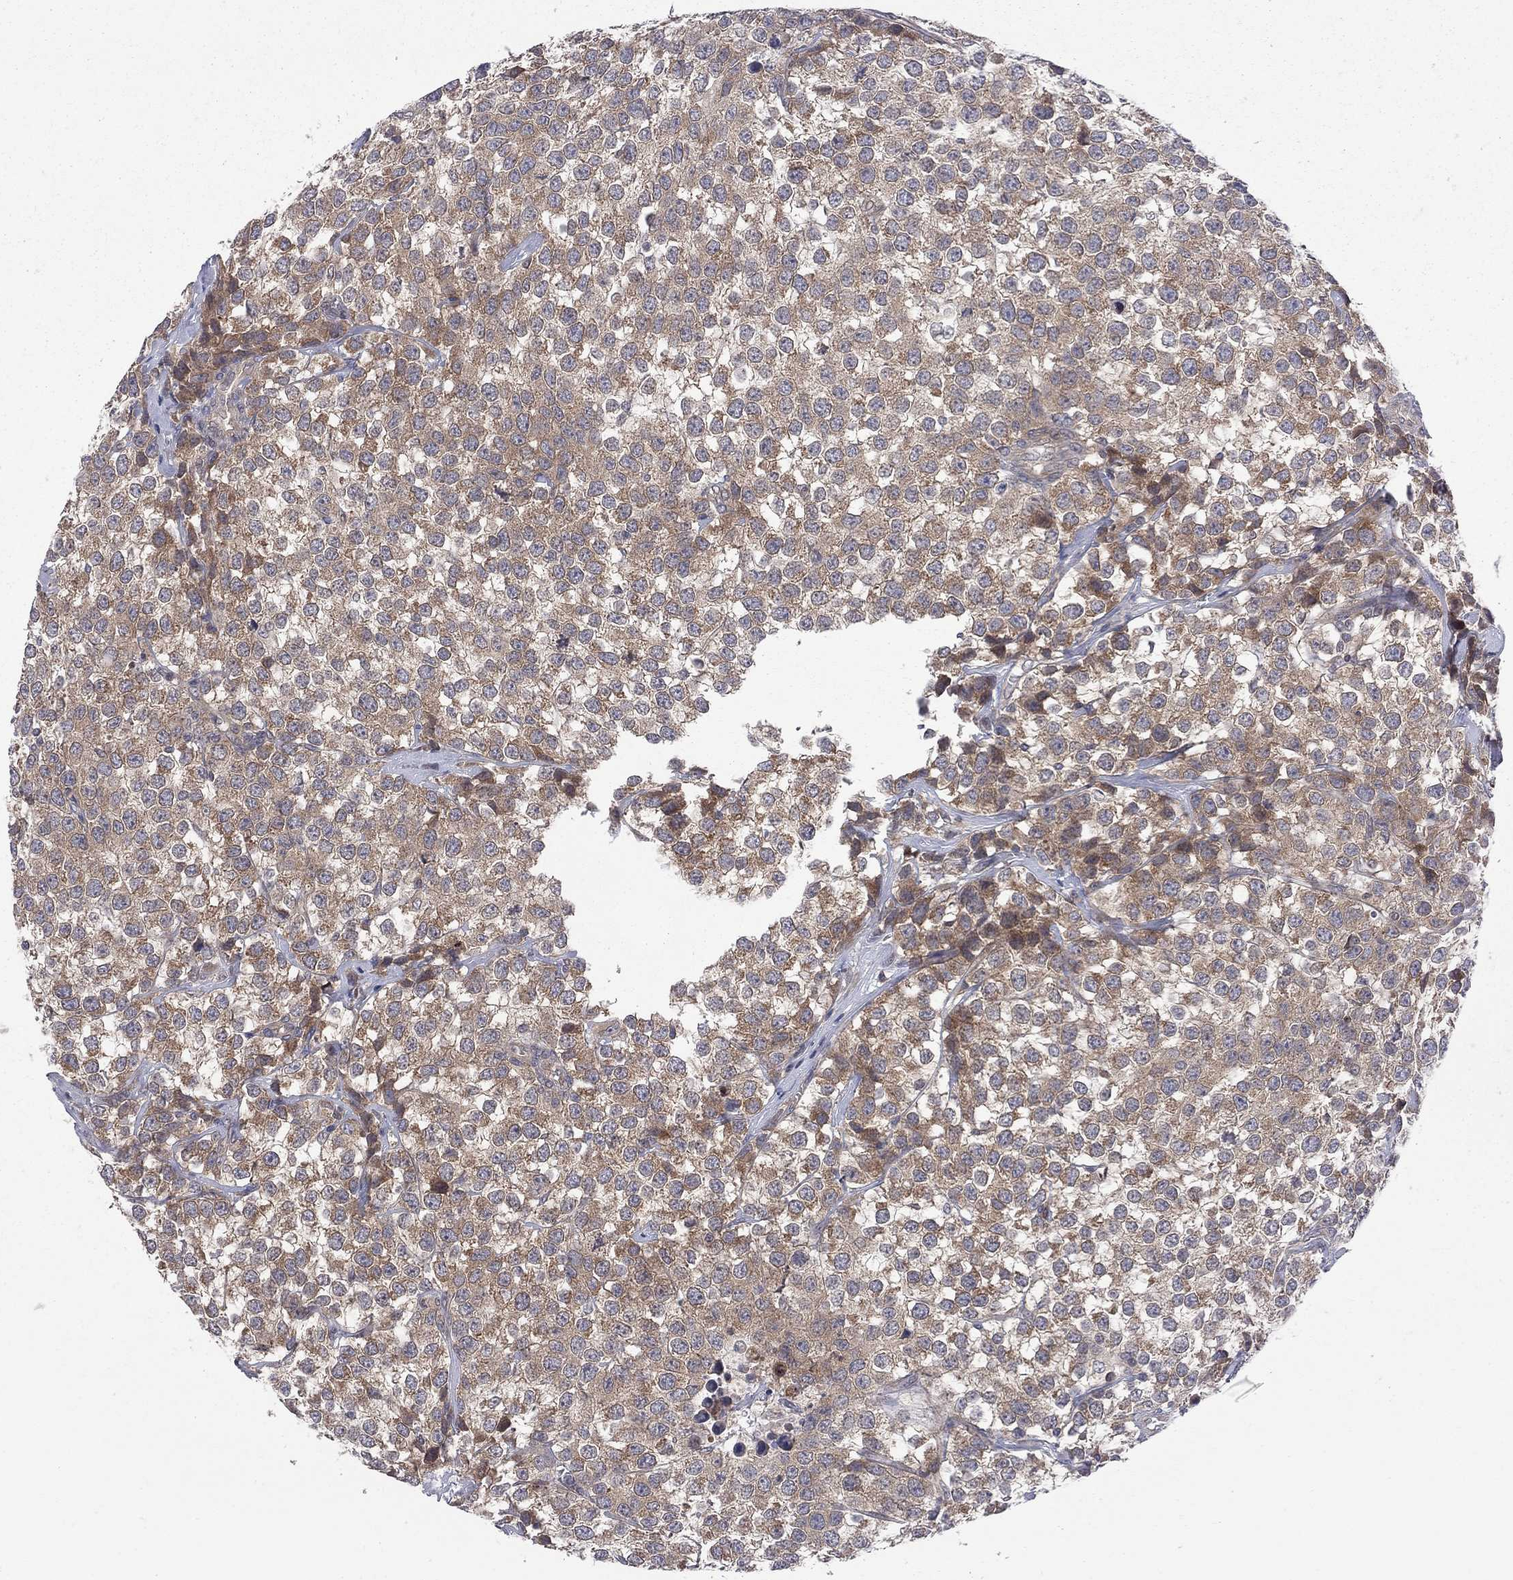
{"staining": {"intensity": "moderate", "quantity": ">75%", "location": "cytoplasmic/membranous"}, "tissue": "testis cancer", "cell_type": "Tumor cells", "image_type": "cancer", "snomed": [{"axis": "morphology", "description": "Seminoma, NOS"}, {"axis": "topography", "description": "Testis"}], "caption": "This image shows immunohistochemistry (IHC) staining of human testis cancer, with medium moderate cytoplasmic/membranous positivity in approximately >75% of tumor cells.", "gene": "CNOT11", "patient": {"sex": "male", "age": 59}}